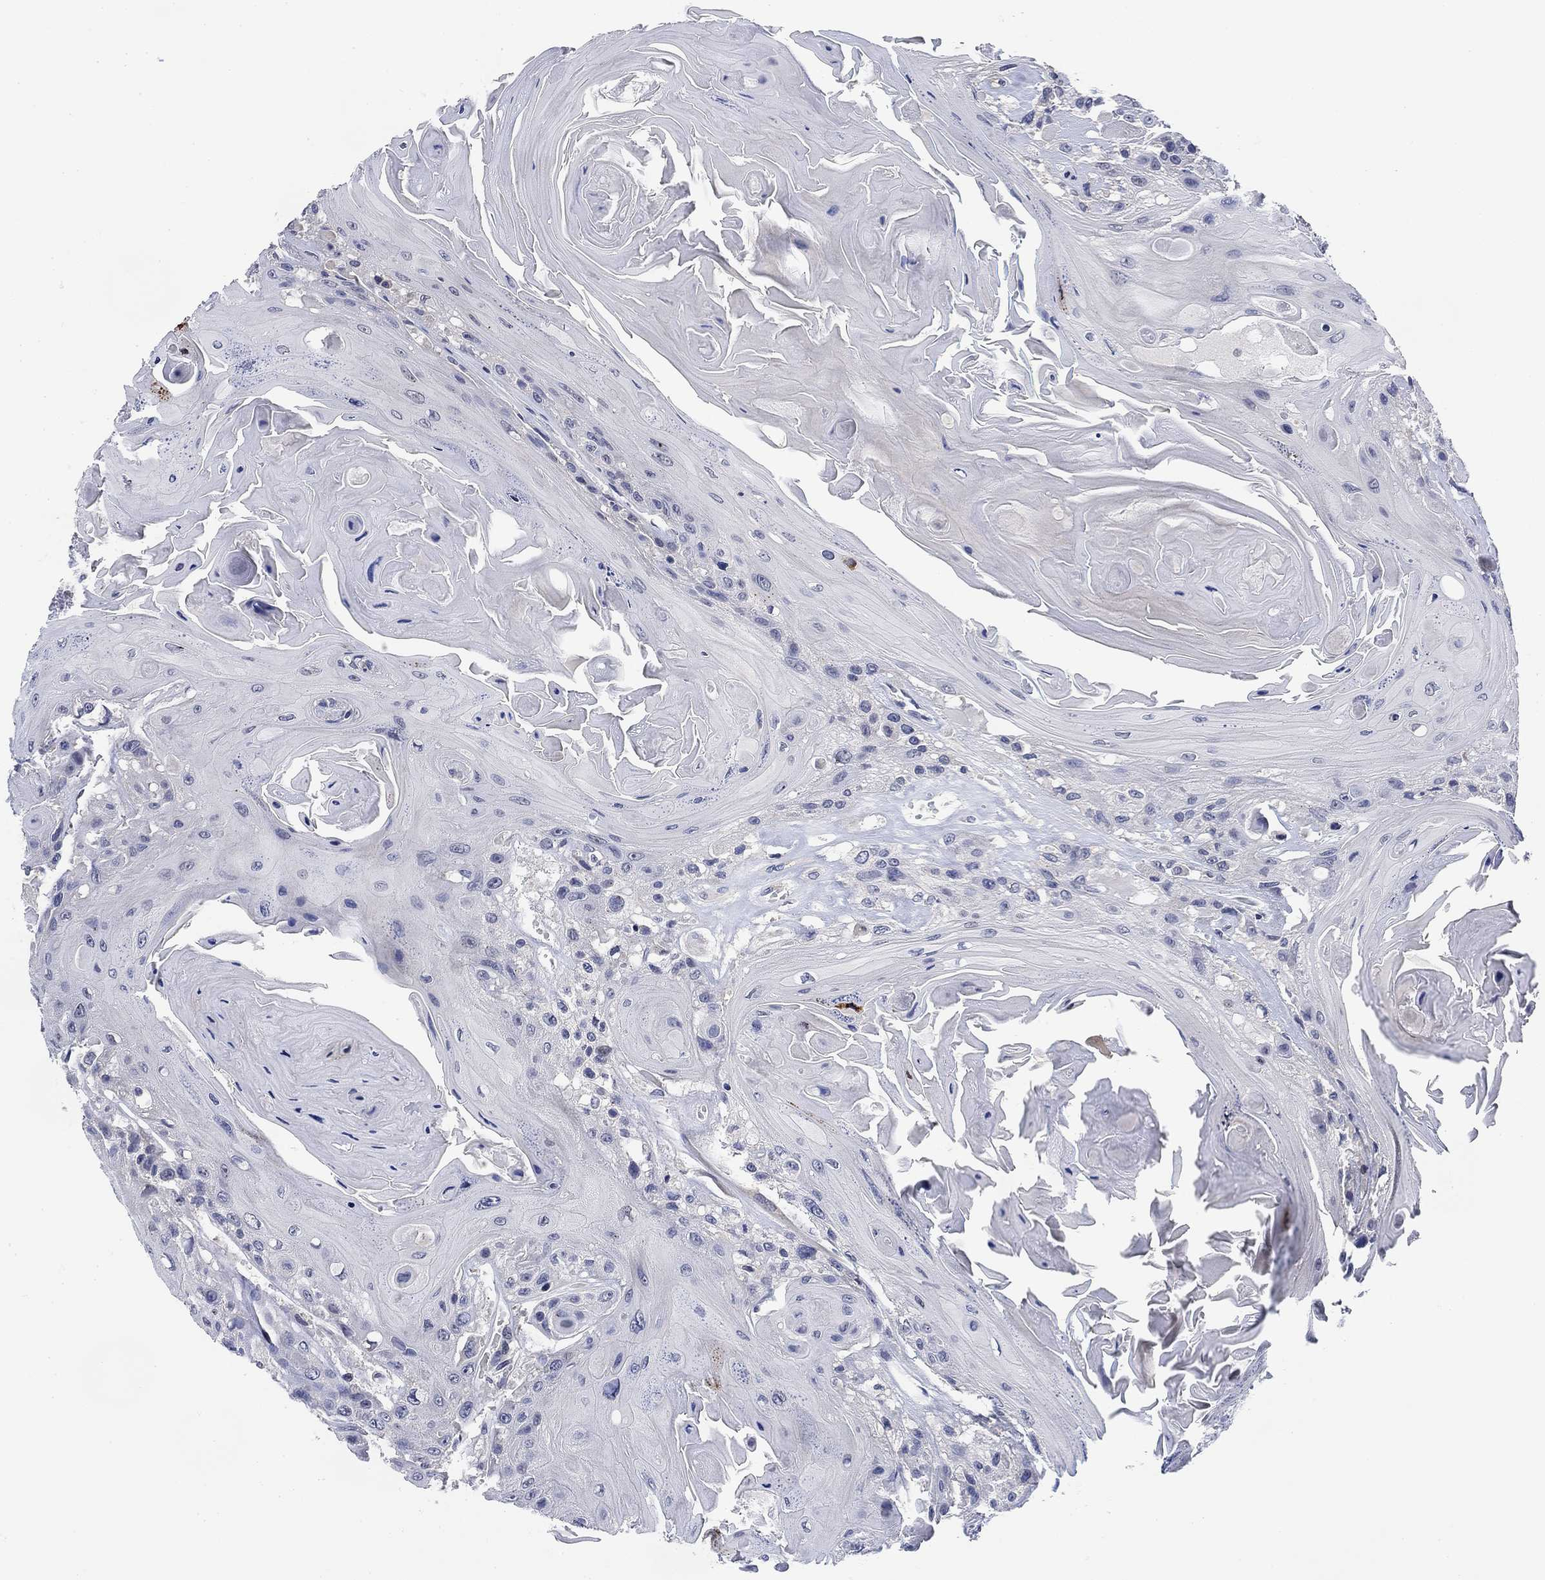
{"staining": {"intensity": "negative", "quantity": "none", "location": "none"}, "tissue": "head and neck cancer", "cell_type": "Tumor cells", "image_type": "cancer", "snomed": [{"axis": "morphology", "description": "Squamous cell carcinoma, NOS"}, {"axis": "topography", "description": "Head-Neck"}], "caption": "DAB (3,3'-diaminobenzidine) immunohistochemical staining of head and neck squamous cell carcinoma reveals no significant expression in tumor cells.", "gene": "DAZL", "patient": {"sex": "female", "age": 59}}